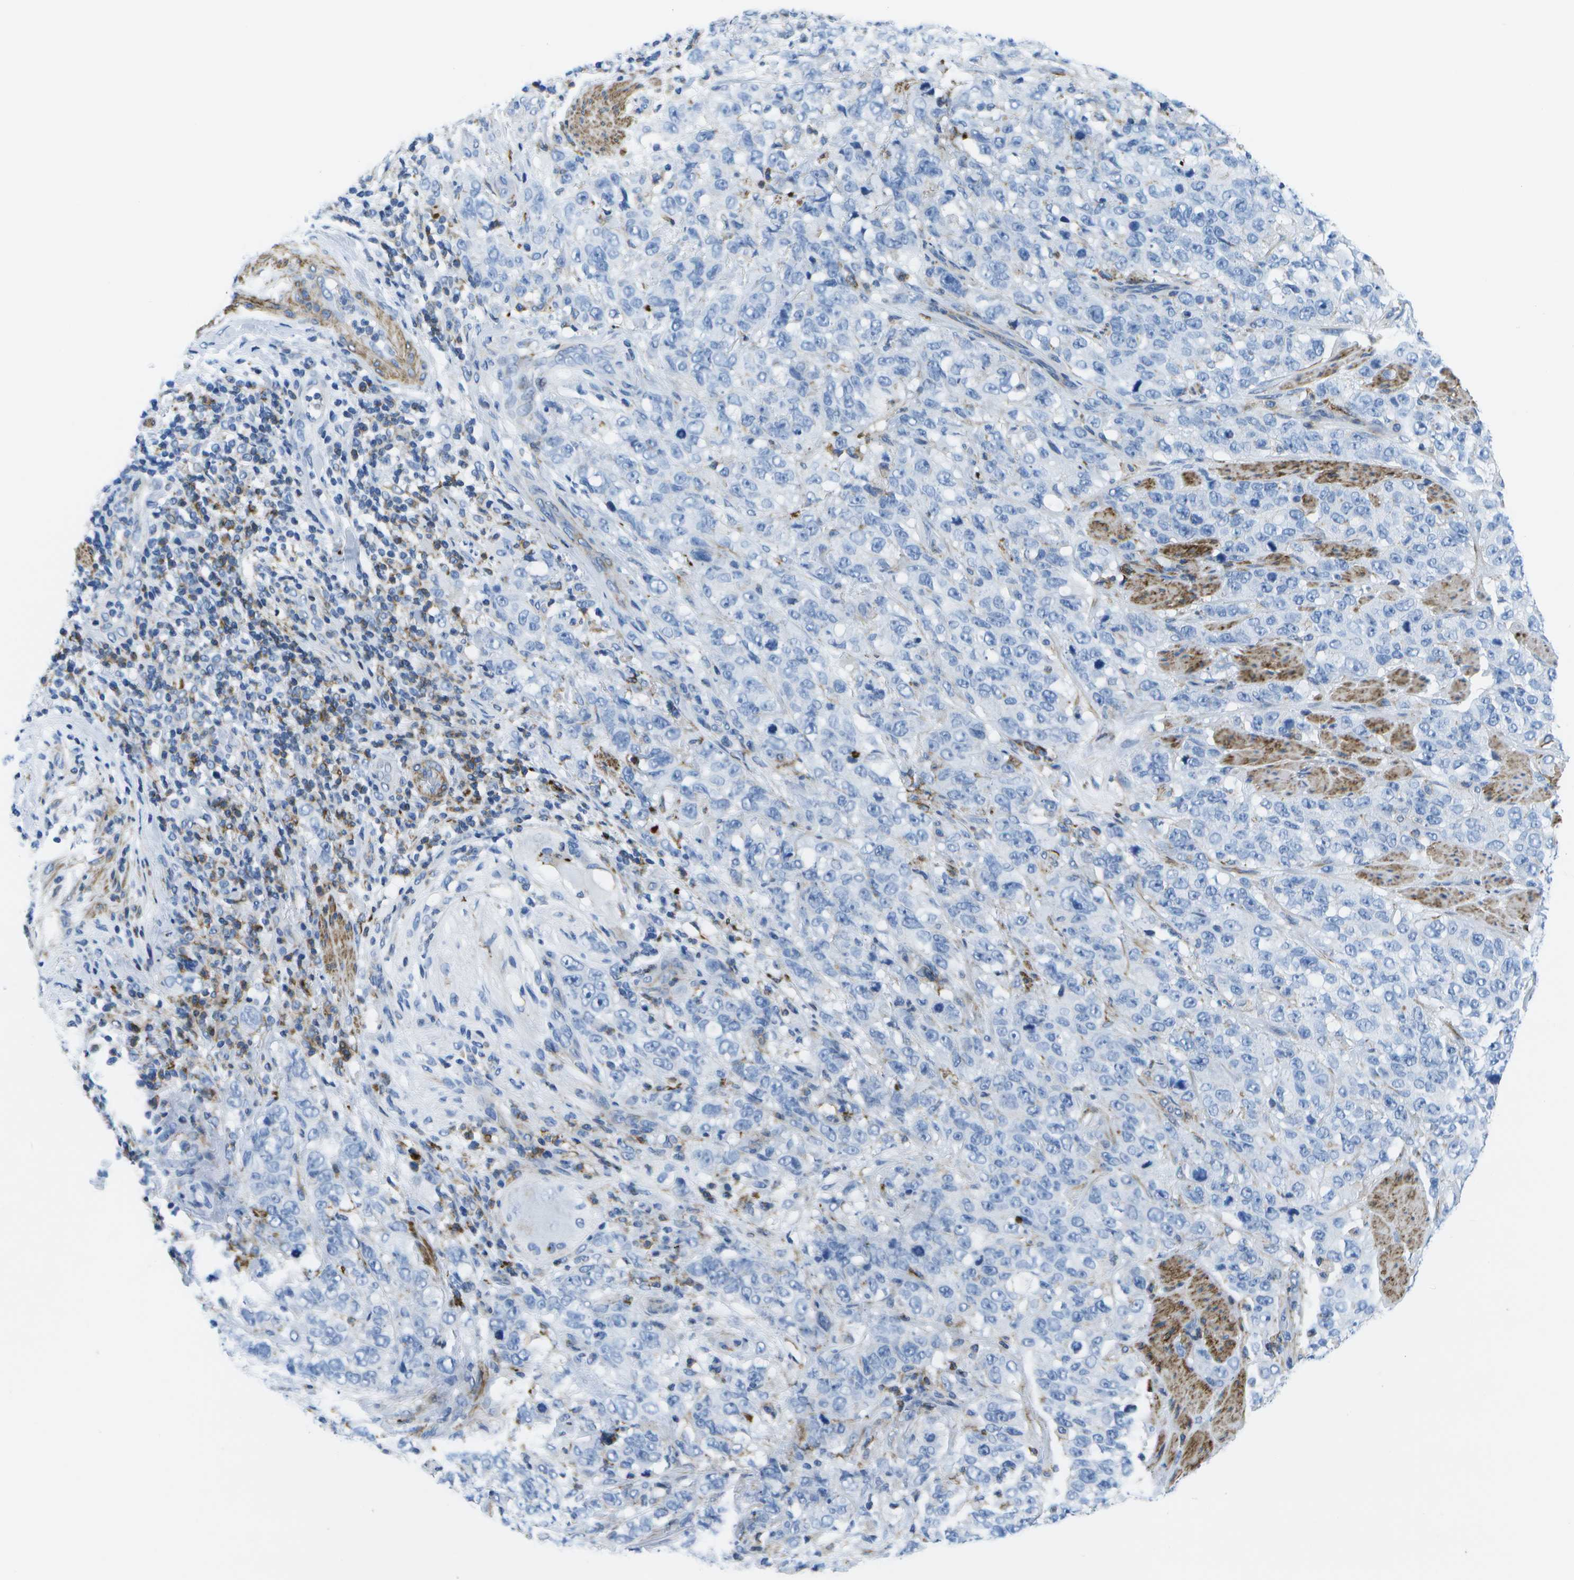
{"staining": {"intensity": "negative", "quantity": "none", "location": "none"}, "tissue": "stomach cancer", "cell_type": "Tumor cells", "image_type": "cancer", "snomed": [{"axis": "morphology", "description": "Adenocarcinoma, NOS"}, {"axis": "topography", "description": "Stomach"}], "caption": "Immunohistochemical staining of adenocarcinoma (stomach) reveals no significant positivity in tumor cells. (DAB immunohistochemistry visualized using brightfield microscopy, high magnification).", "gene": "ADGRG6", "patient": {"sex": "male", "age": 48}}